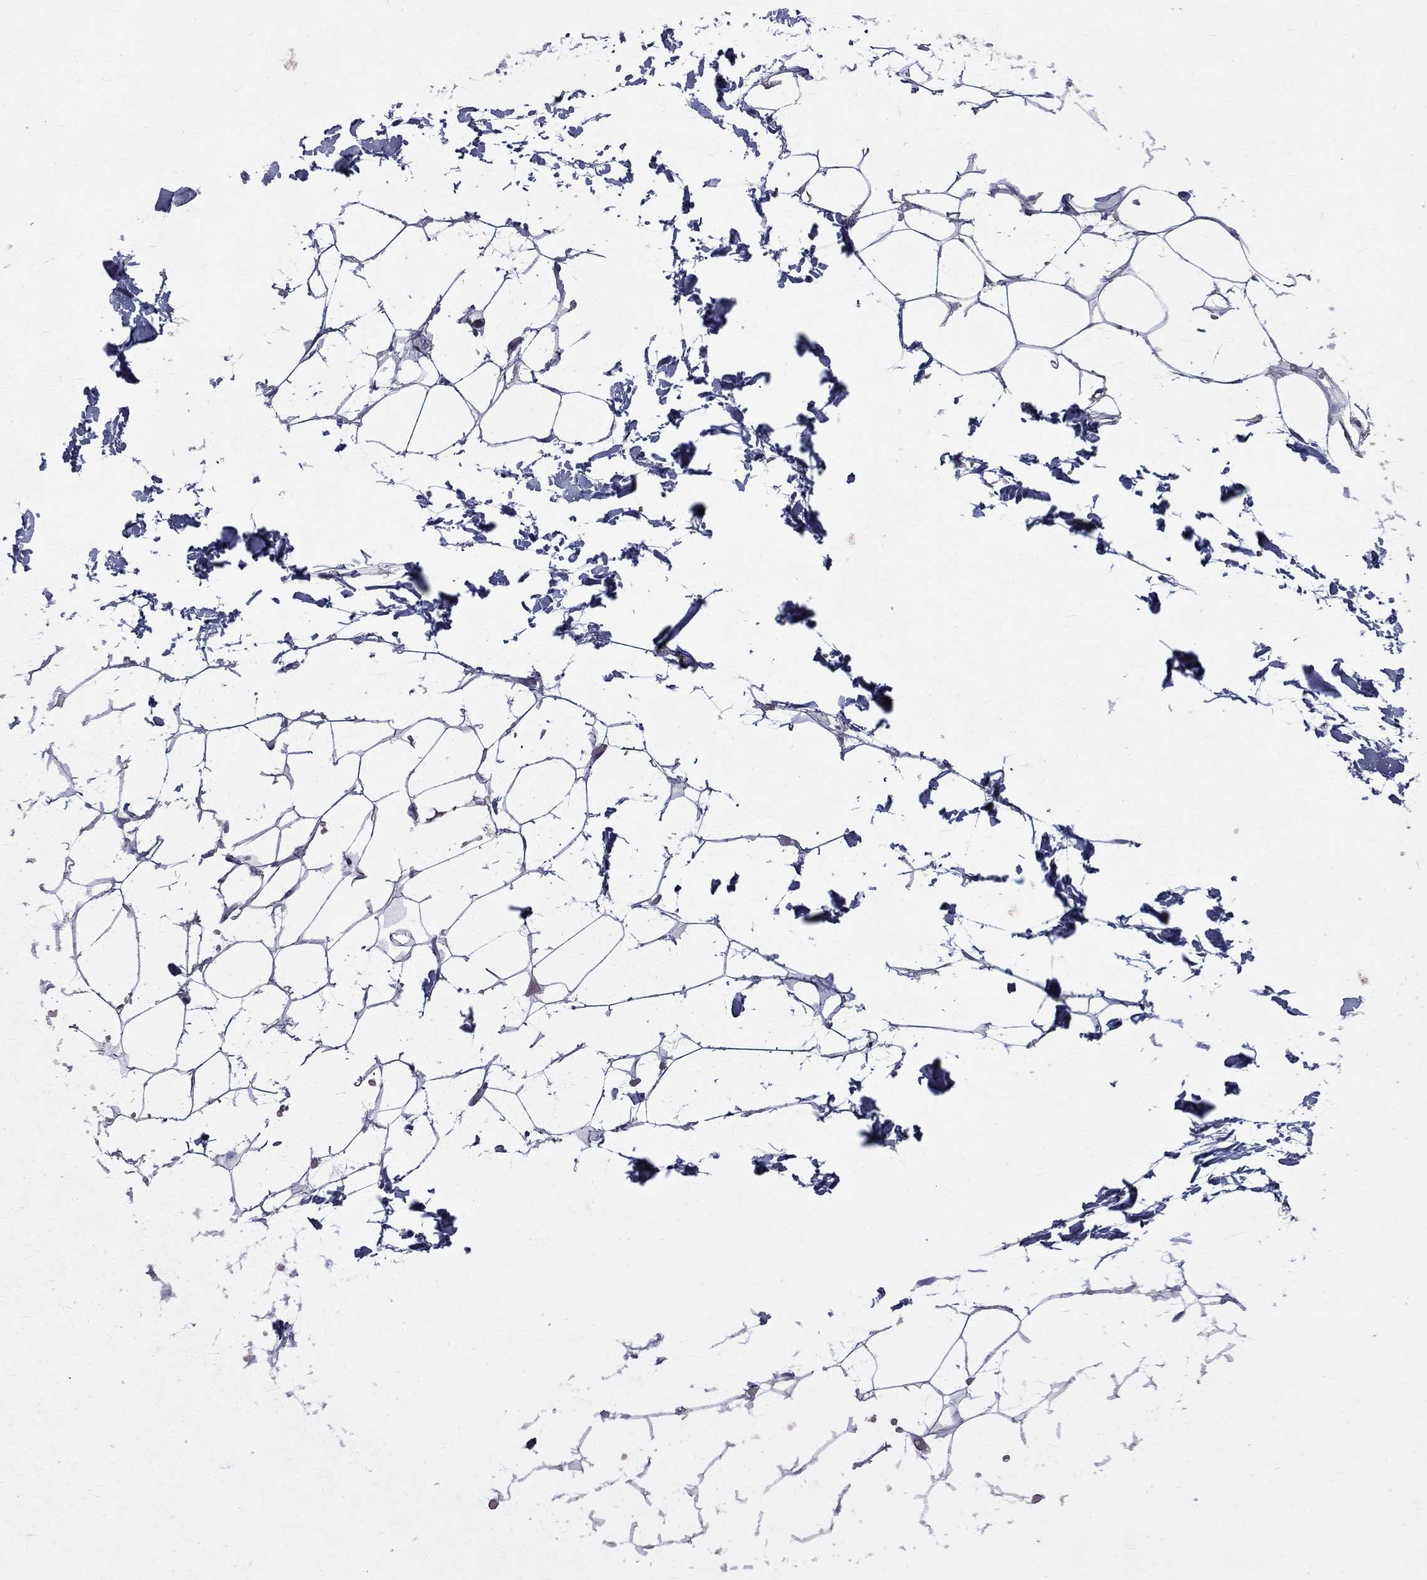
{"staining": {"intensity": "negative", "quantity": "none", "location": "none"}, "tissue": "adipose tissue", "cell_type": "Adipocytes", "image_type": "normal", "snomed": [{"axis": "morphology", "description": "Normal tissue, NOS"}, {"axis": "topography", "description": "Skin"}, {"axis": "topography", "description": "Peripheral nerve tissue"}], "caption": "Immunohistochemistry photomicrograph of unremarkable adipose tissue: adipose tissue stained with DAB exhibits no significant protein staining in adipocytes. (DAB (3,3'-diaminobenzidine) immunohistochemistry (IHC) with hematoxylin counter stain).", "gene": "SLC4A10", "patient": {"sex": "female", "age": 56}}